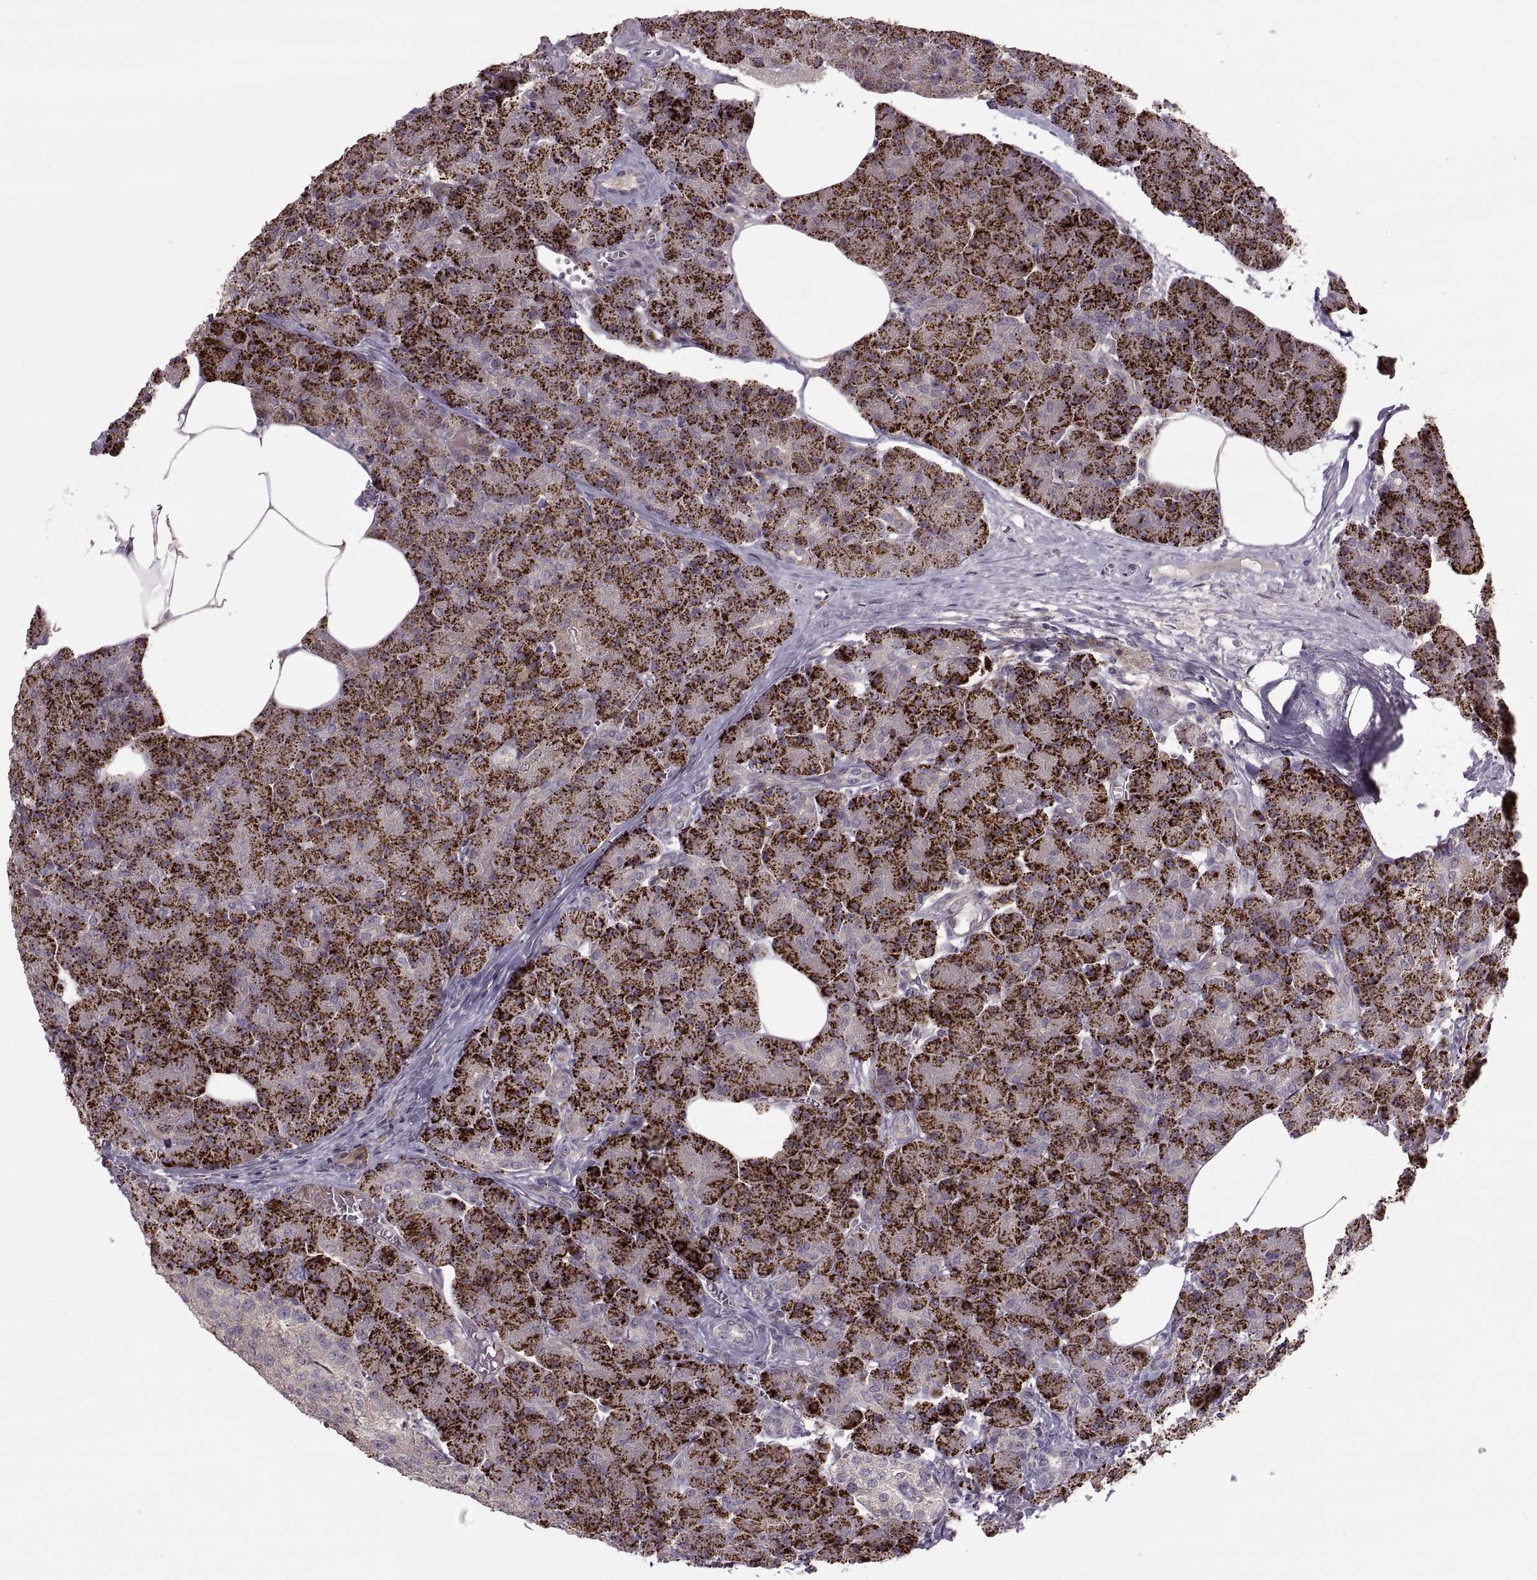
{"staining": {"intensity": "strong", "quantity": ">75%", "location": "cytoplasmic/membranous"}, "tissue": "pancreas", "cell_type": "Exocrine glandular cells", "image_type": "normal", "snomed": [{"axis": "morphology", "description": "Normal tissue, NOS"}, {"axis": "topography", "description": "Pancreas"}], "caption": "This is an image of immunohistochemistry (IHC) staining of normal pancreas, which shows strong expression in the cytoplasmic/membranous of exocrine glandular cells.", "gene": "PIERCE1", "patient": {"sex": "female", "age": 45}}